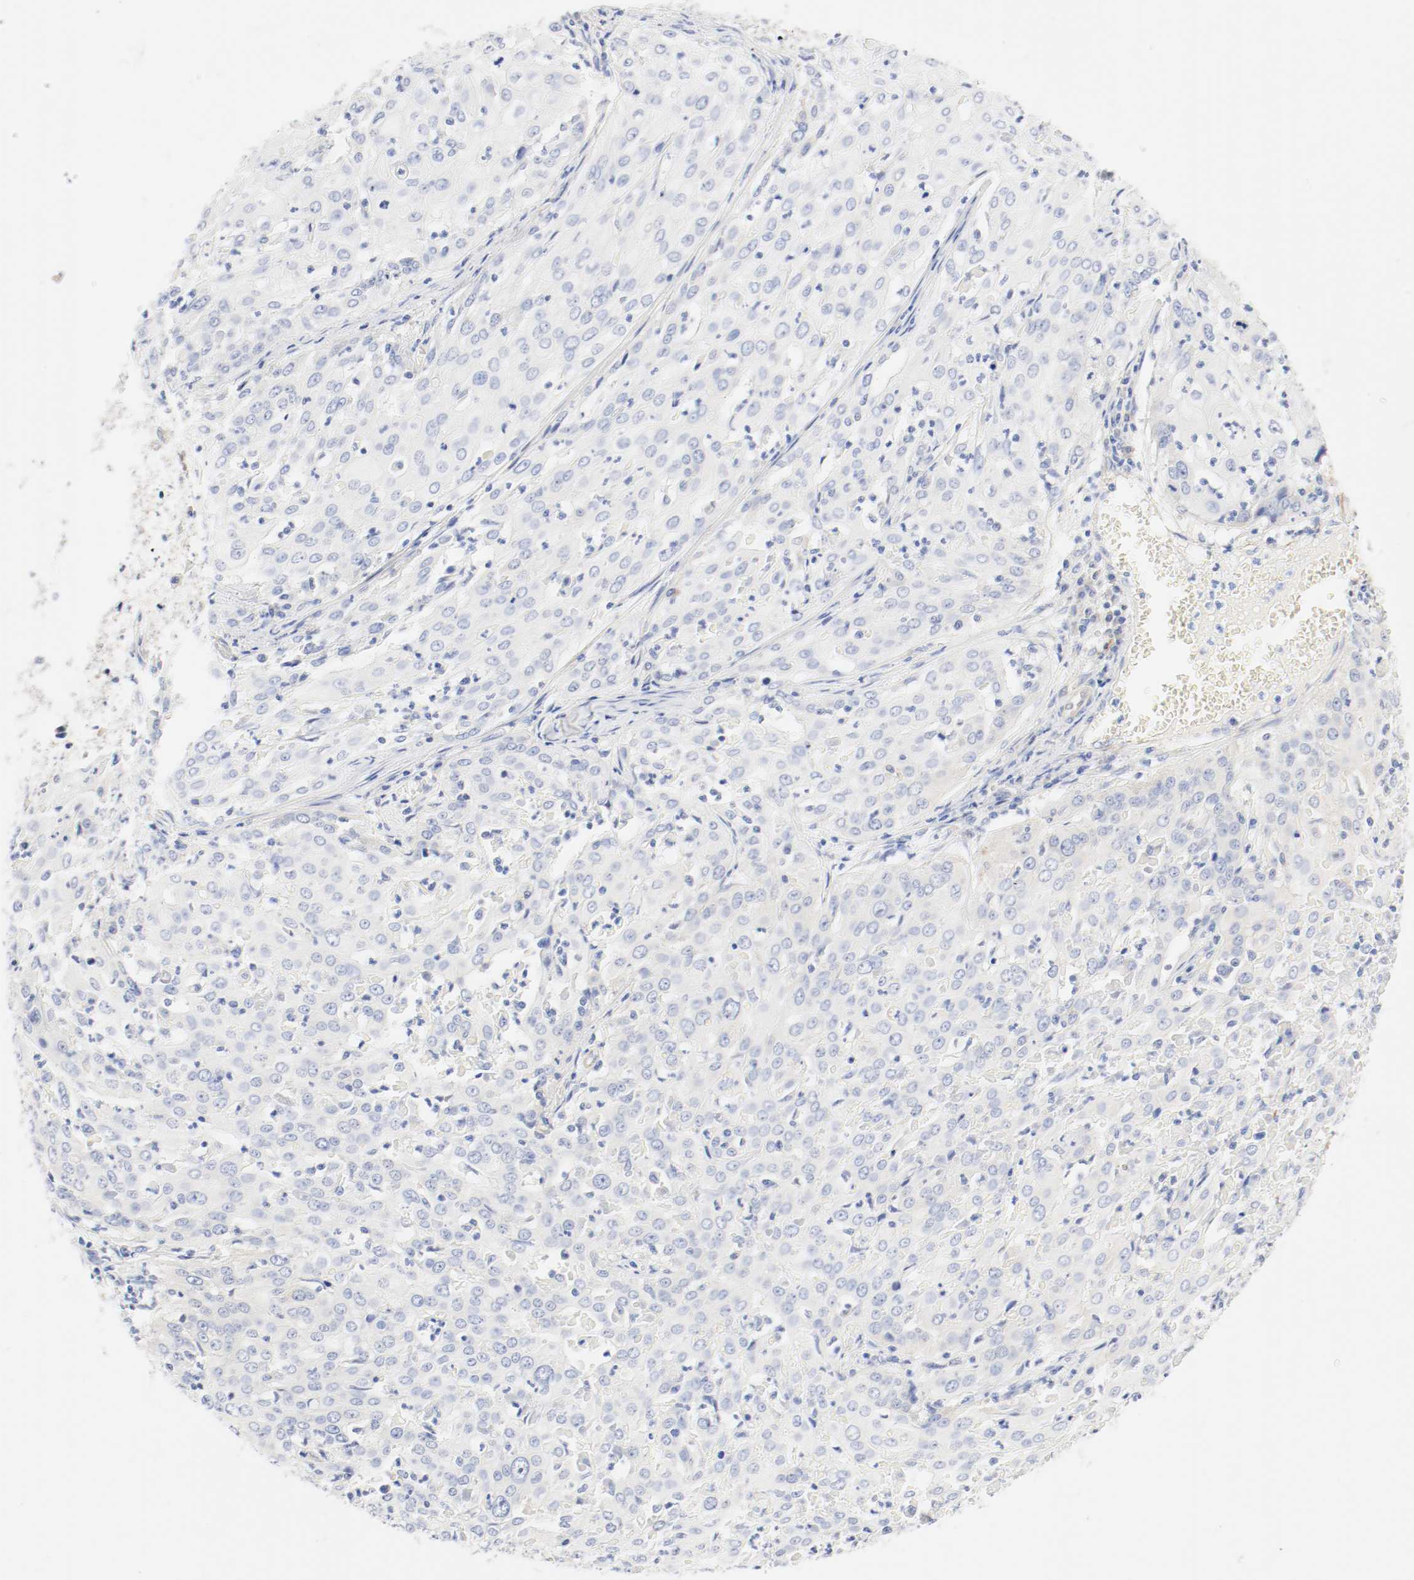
{"staining": {"intensity": "negative", "quantity": "none", "location": "none"}, "tissue": "cervical cancer", "cell_type": "Tumor cells", "image_type": "cancer", "snomed": [{"axis": "morphology", "description": "Squamous cell carcinoma, NOS"}, {"axis": "topography", "description": "Cervix"}], "caption": "Immunohistochemistry of squamous cell carcinoma (cervical) displays no expression in tumor cells.", "gene": "GIT1", "patient": {"sex": "female", "age": 39}}